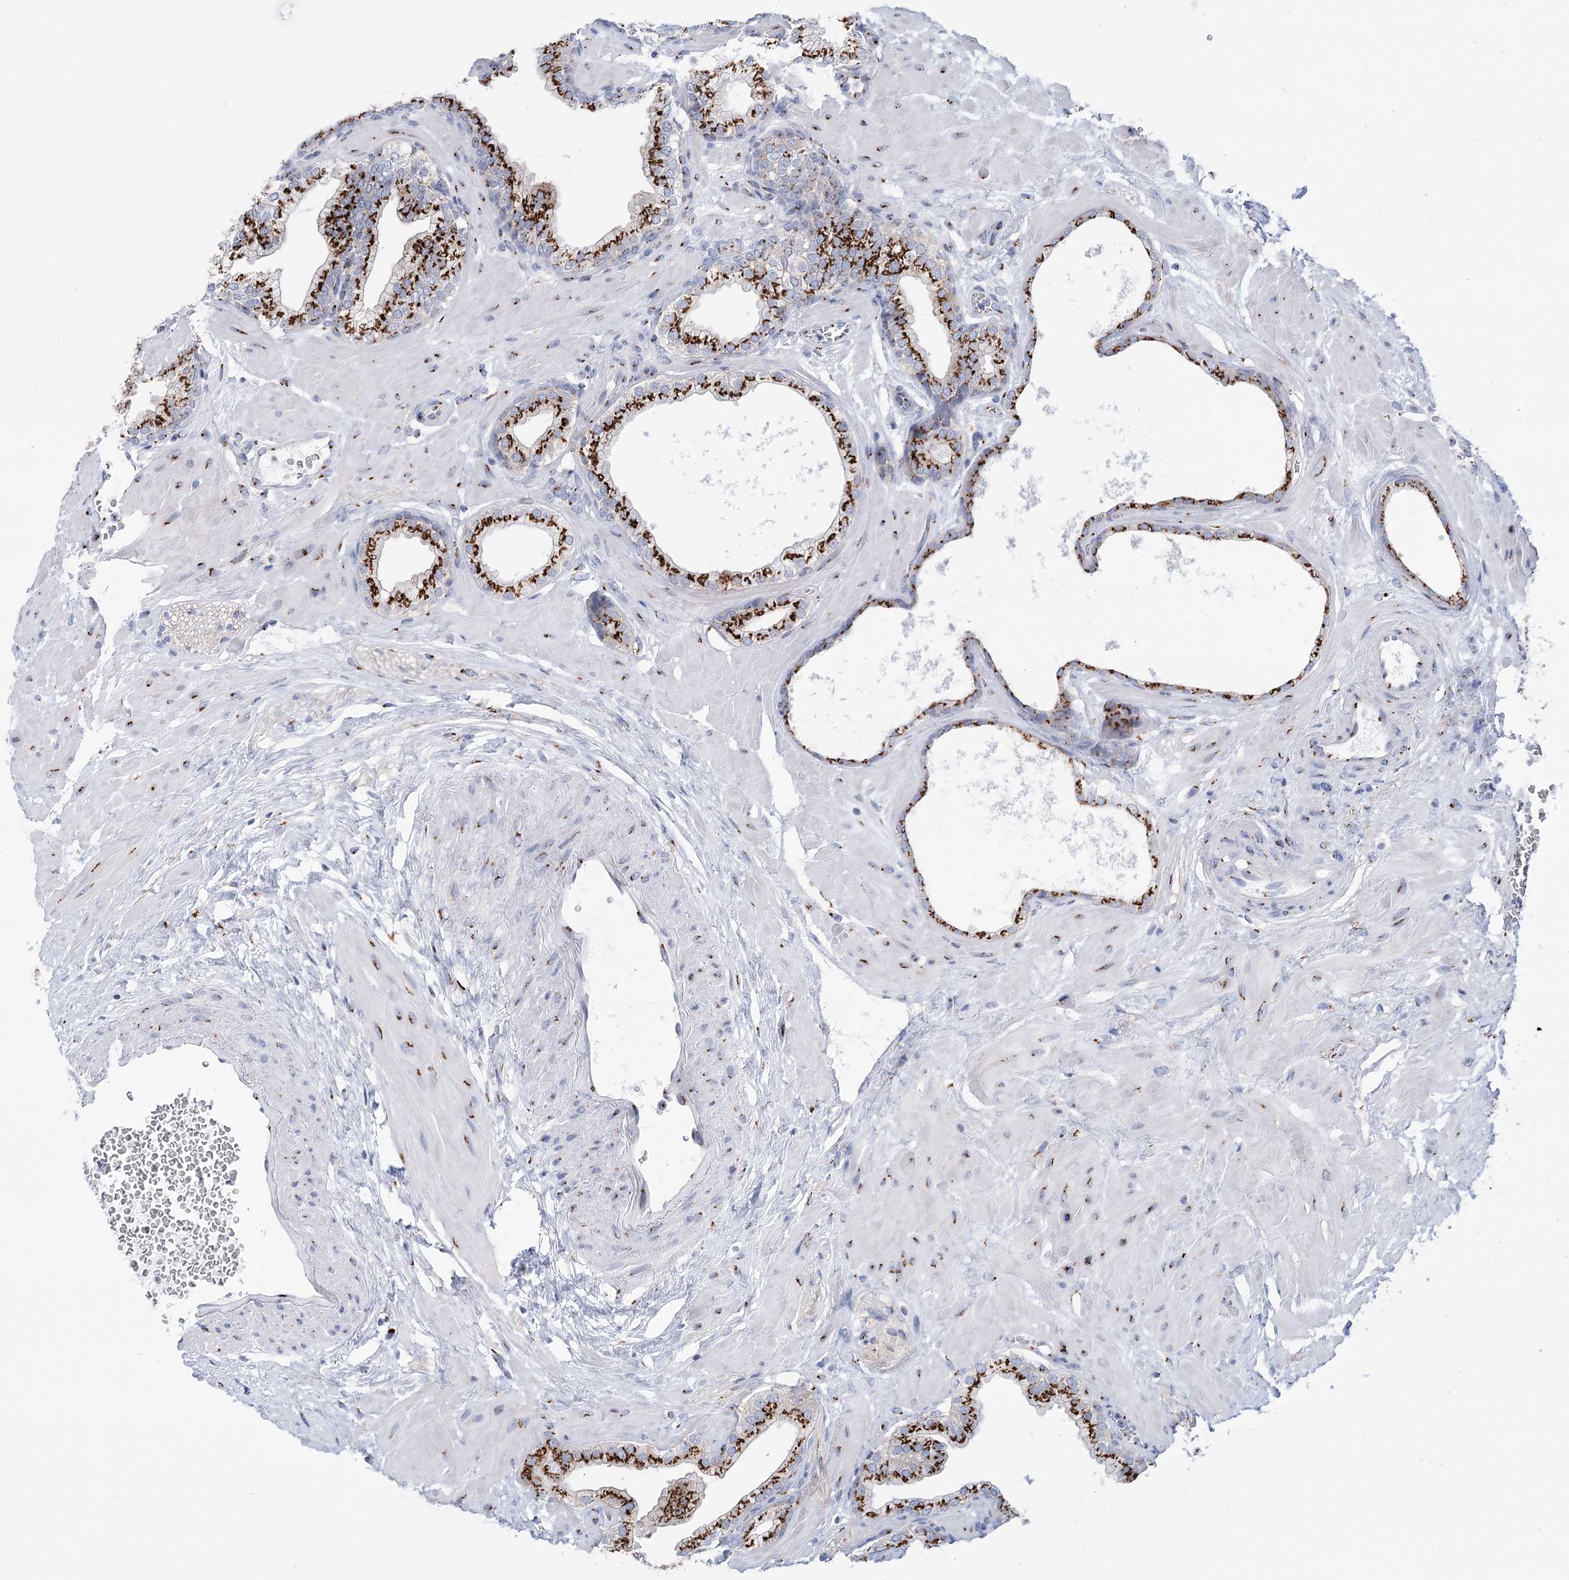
{"staining": {"intensity": "strong", "quantity": ">75%", "location": "cytoplasmic/membranous"}, "tissue": "prostate", "cell_type": "Glandular cells", "image_type": "normal", "snomed": [{"axis": "morphology", "description": "Normal tissue, NOS"}, {"axis": "morphology", "description": "Urothelial carcinoma, Low grade"}, {"axis": "topography", "description": "Urinary bladder"}, {"axis": "topography", "description": "Prostate"}], "caption": "Protein positivity by IHC reveals strong cytoplasmic/membranous expression in approximately >75% of glandular cells in unremarkable prostate.", "gene": "TMEM165", "patient": {"sex": "male", "age": 60}}